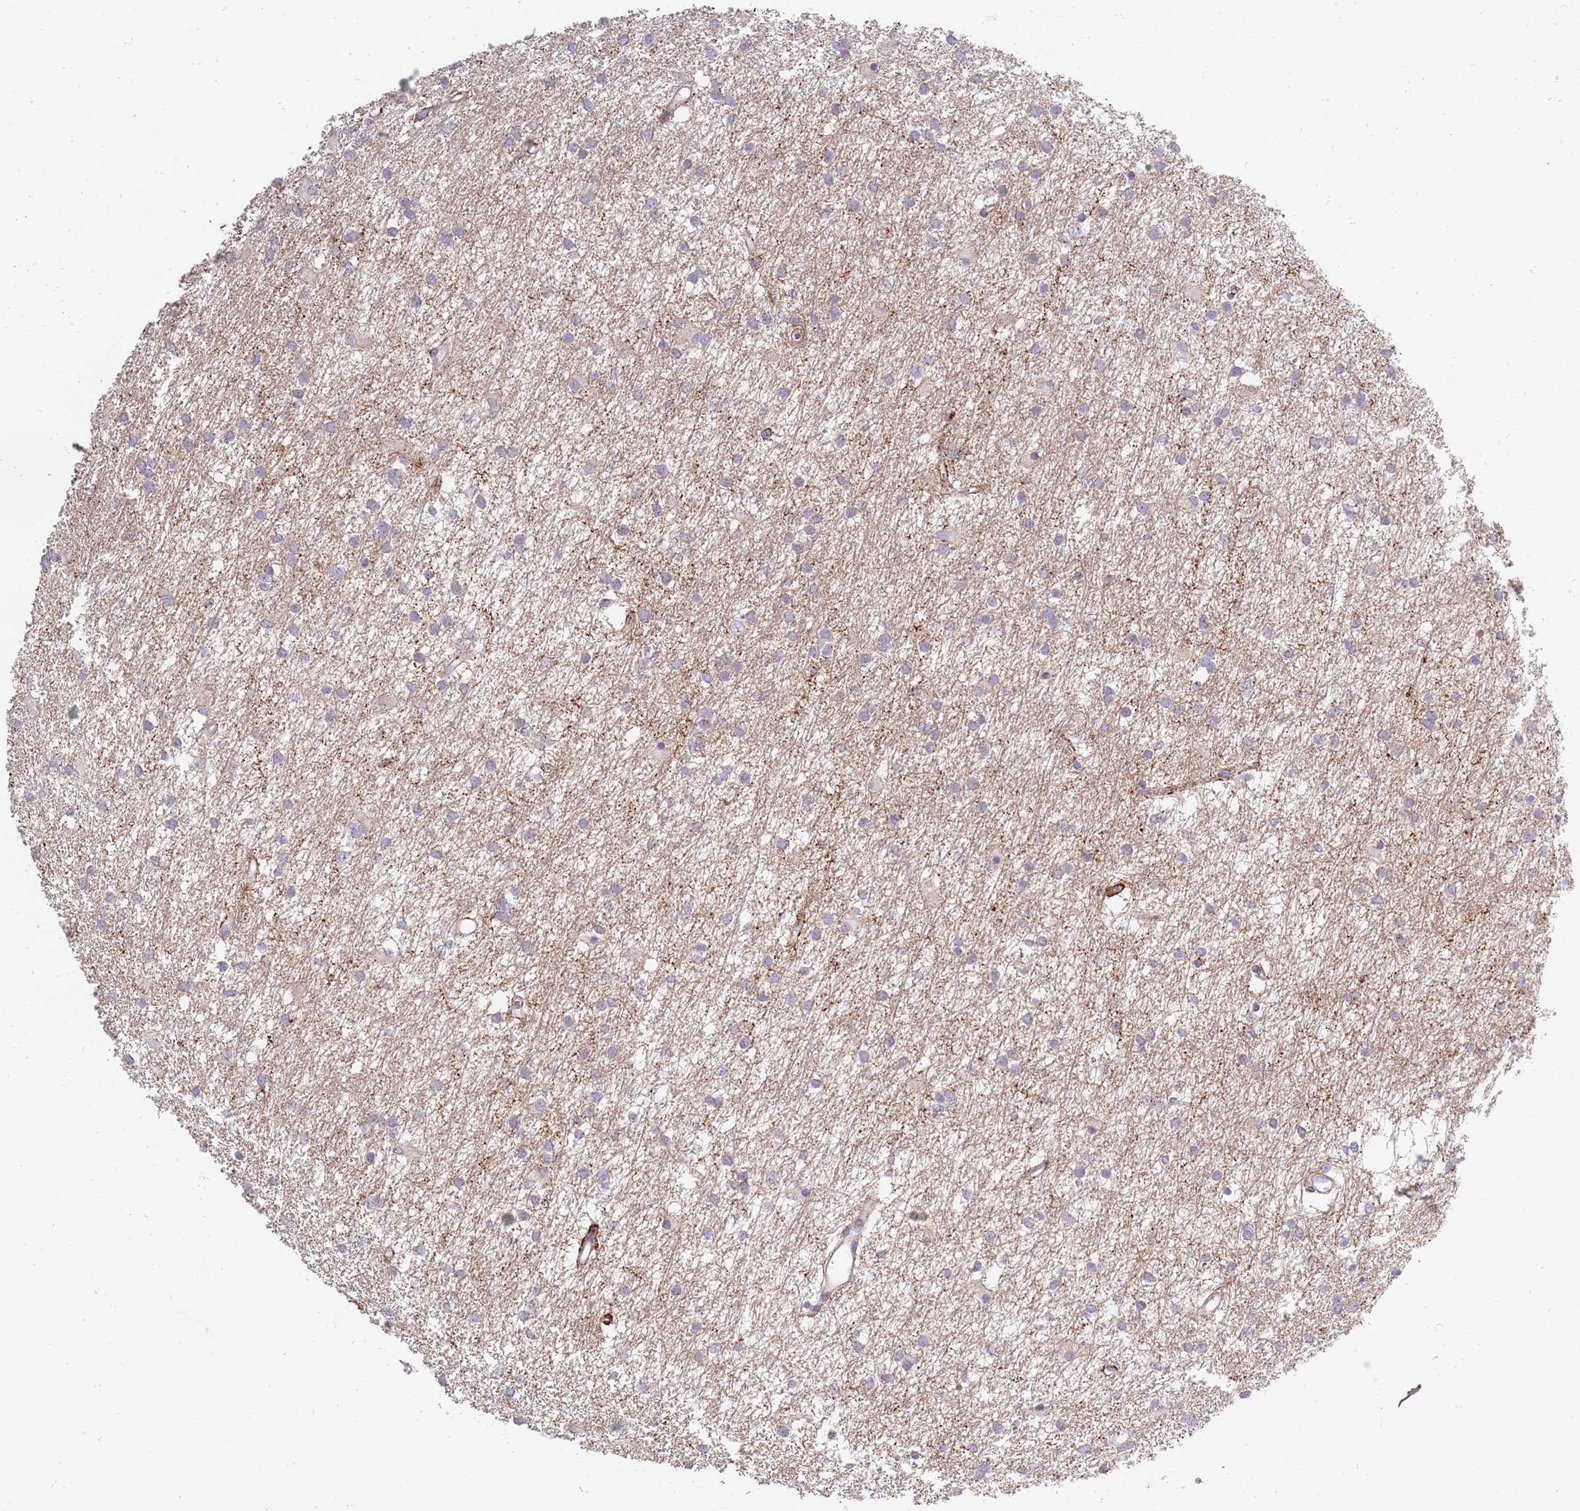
{"staining": {"intensity": "negative", "quantity": "none", "location": "none"}, "tissue": "glioma", "cell_type": "Tumor cells", "image_type": "cancer", "snomed": [{"axis": "morphology", "description": "Glioma, malignant, High grade"}, {"axis": "topography", "description": "Brain"}], "caption": "There is no significant positivity in tumor cells of high-grade glioma (malignant).", "gene": "SYNGR3", "patient": {"sex": "male", "age": 77}}